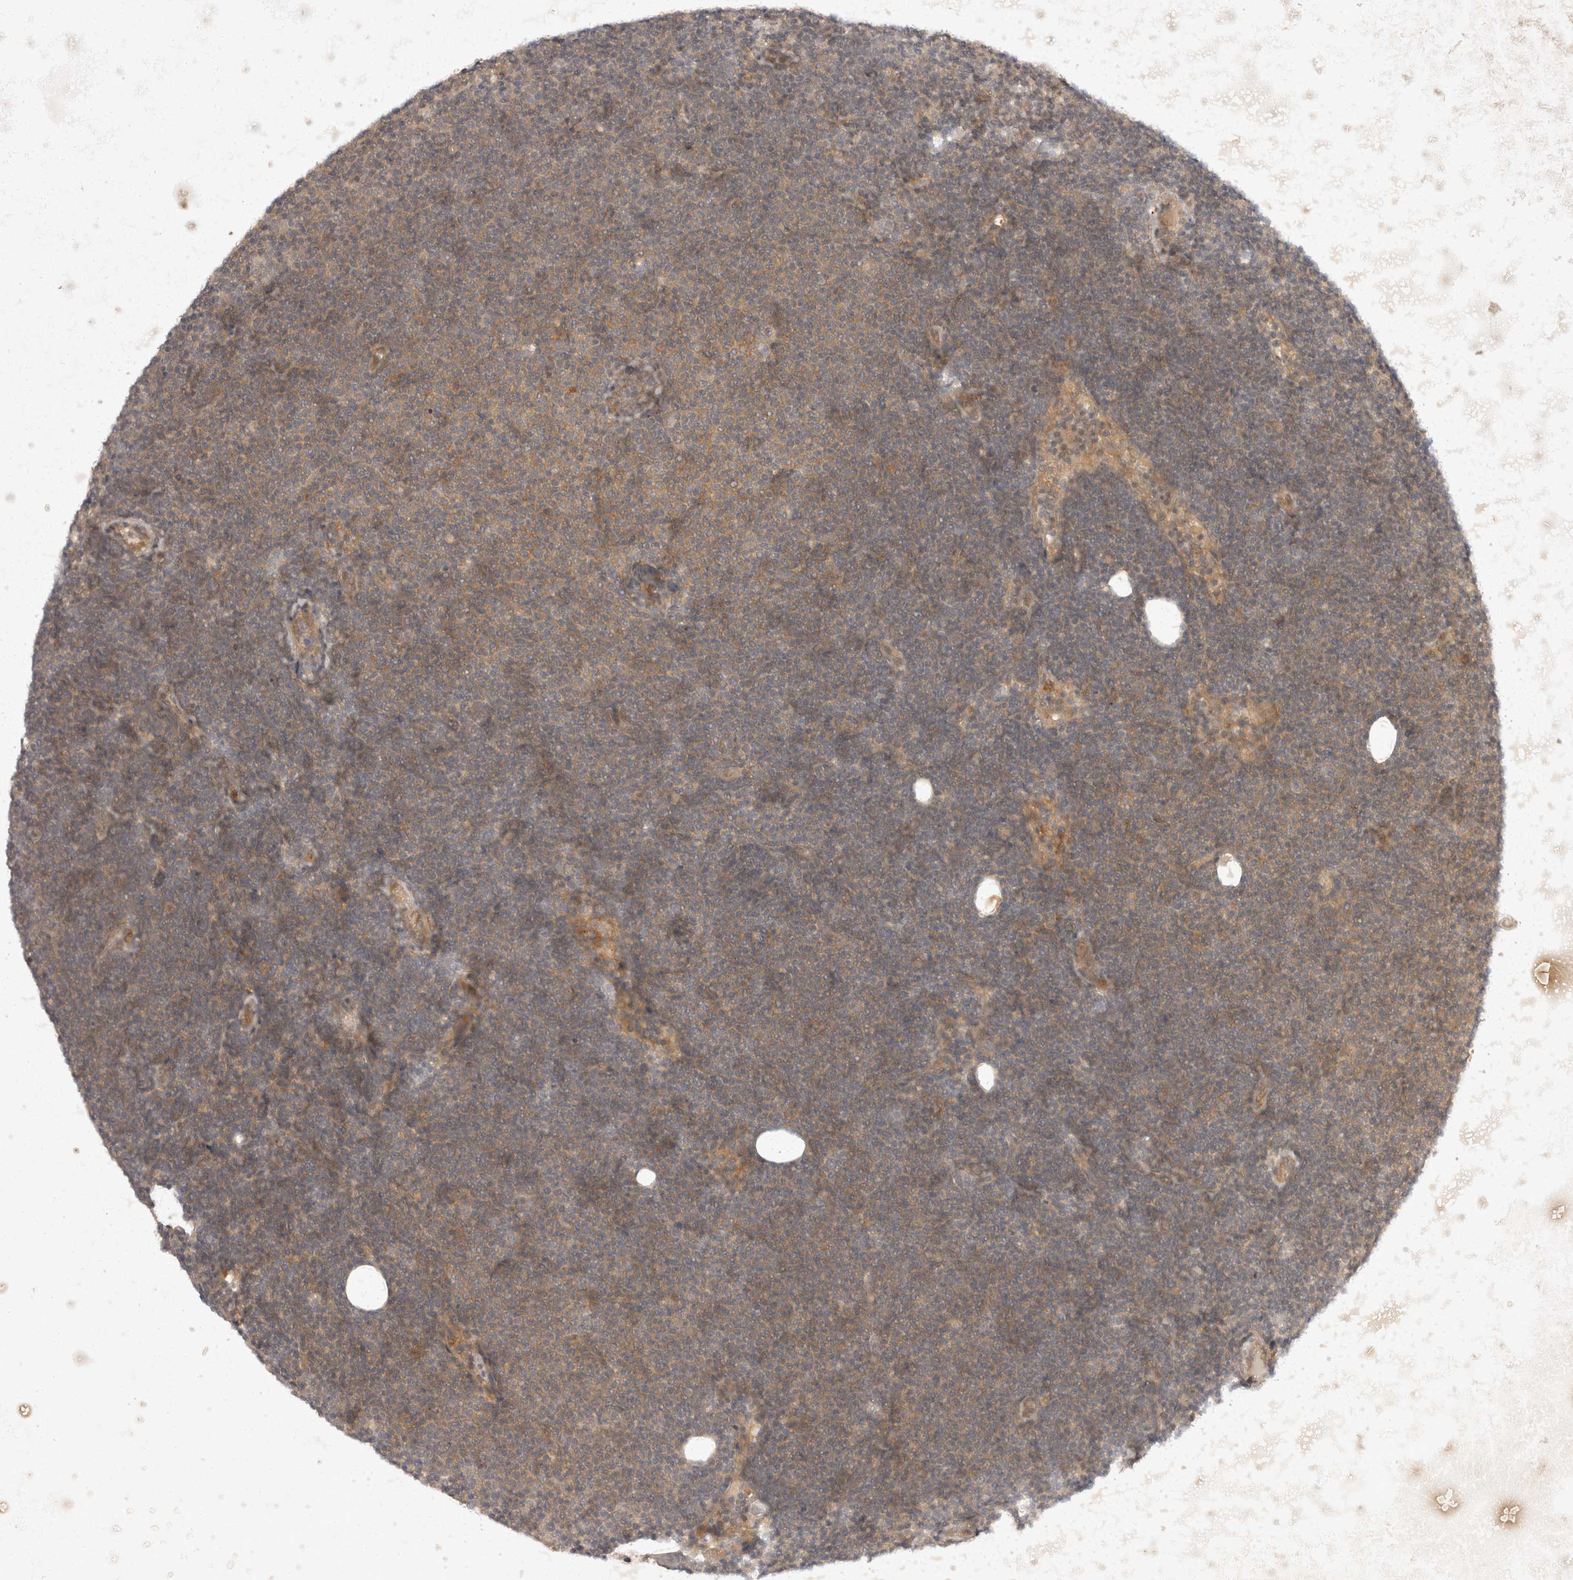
{"staining": {"intensity": "weak", "quantity": "25%-75%", "location": "cytoplasmic/membranous"}, "tissue": "lymphoma", "cell_type": "Tumor cells", "image_type": "cancer", "snomed": [{"axis": "morphology", "description": "Malignant lymphoma, non-Hodgkin's type, Low grade"}, {"axis": "topography", "description": "Lymph node"}], "caption": "Malignant lymphoma, non-Hodgkin's type (low-grade) stained with DAB immunohistochemistry (IHC) reveals low levels of weak cytoplasmic/membranous positivity in about 25%-75% of tumor cells.", "gene": "EIF4G3", "patient": {"sex": "female", "age": 53}}